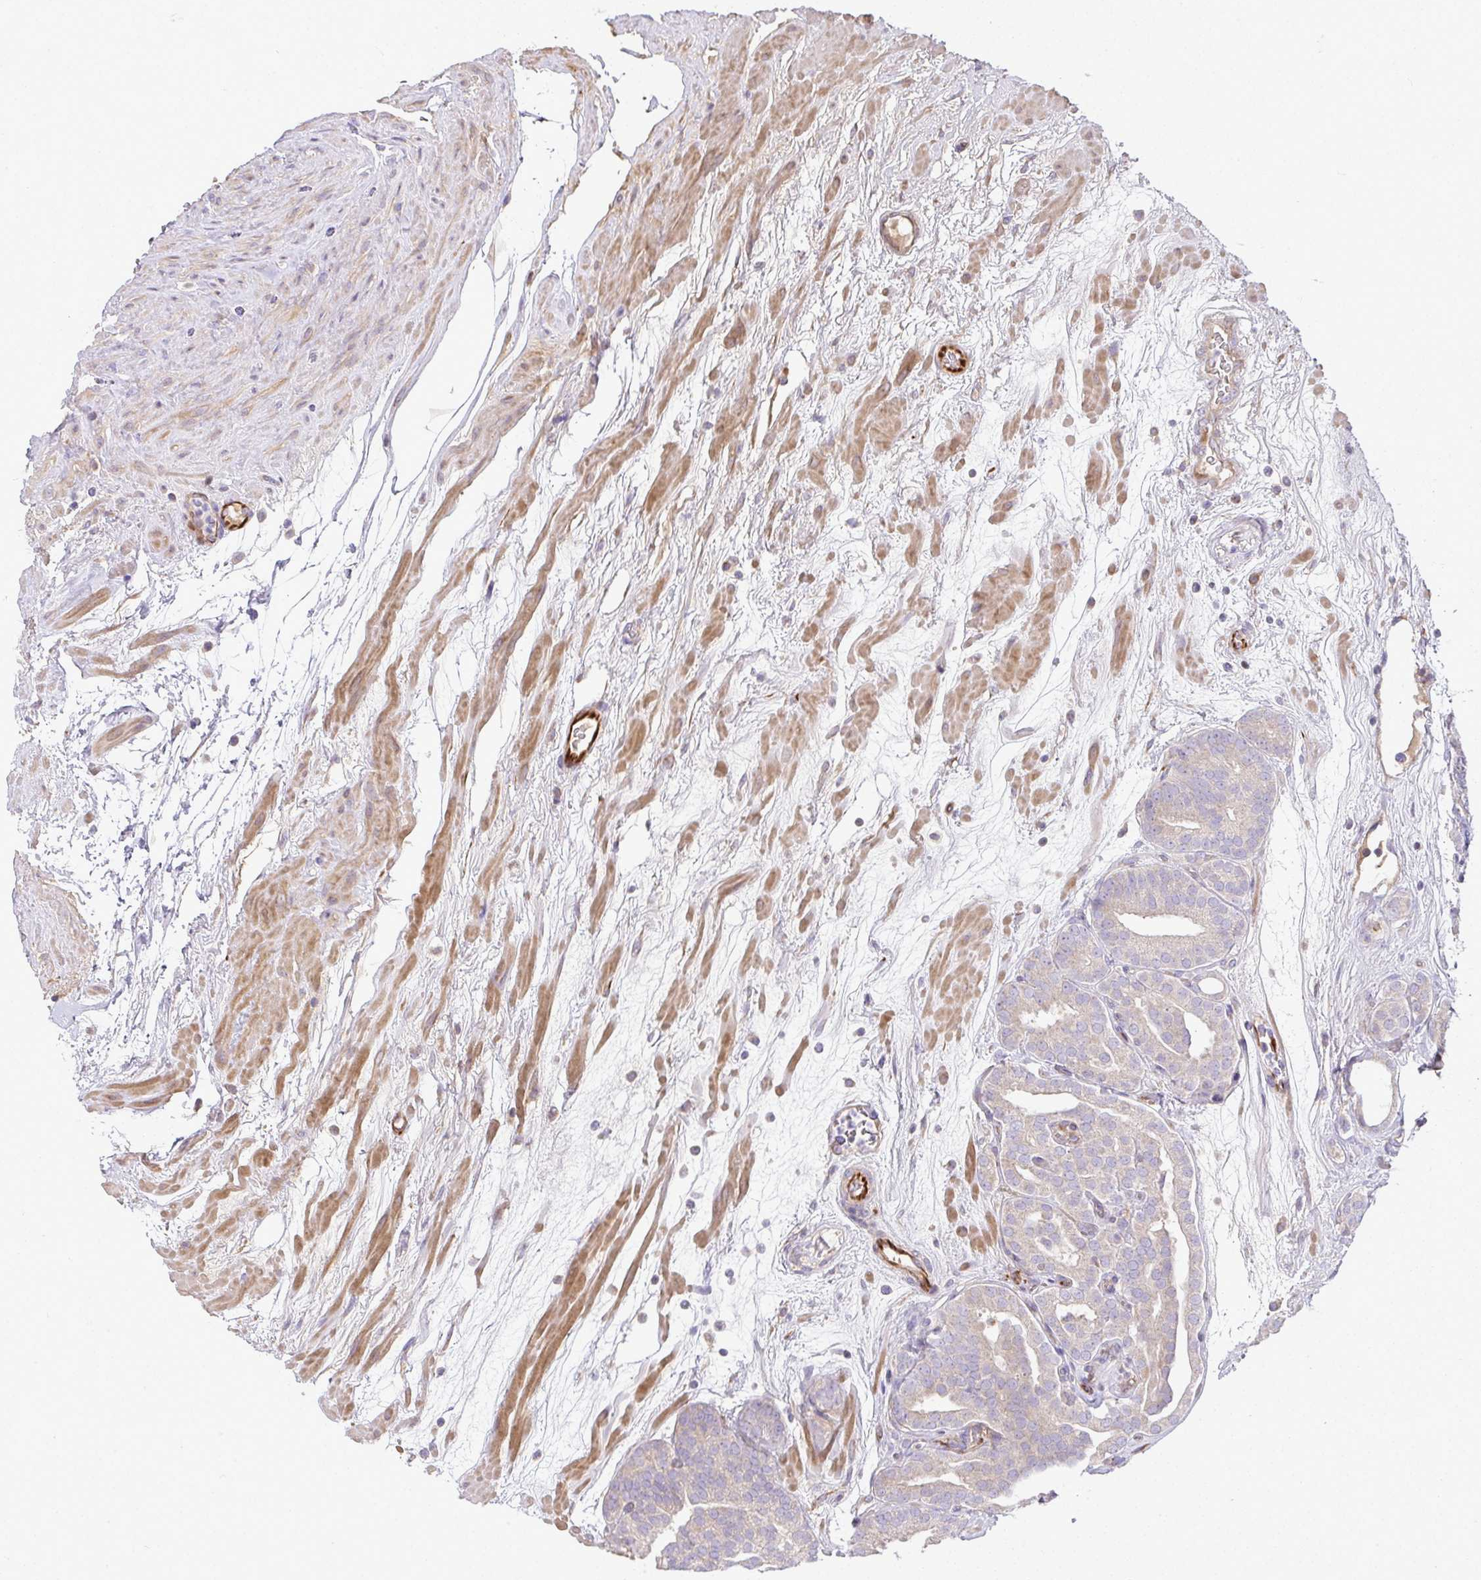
{"staining": {"intensity": "weak", "quantity": "25%-75%", "location": "cytoplasmic/membranous"}, "tissue": "prostate cancer", "cell_type": "Tumor cells", "image_type": "cancer", "snomed": [{"axis": "morphology", "description": "Adenocarcinoma, High grade"}, {"axis": "topography", "description": "Prostate"}], "caption": "Immunohistochemistry staining of prostate high-grade adenocarcinoma, which shows low levels of weak cytoplasmic/membranous positivity in about 25%-75% of tumor cells indicating weak cytoplasmic/membranous protein expression. The staining was performed using DAB (brown) for protein detection and nuclei were counterstained in hematoxylin (blue).", "gene": "GRID2", "patient": {"sex": "male", "age": 66}}